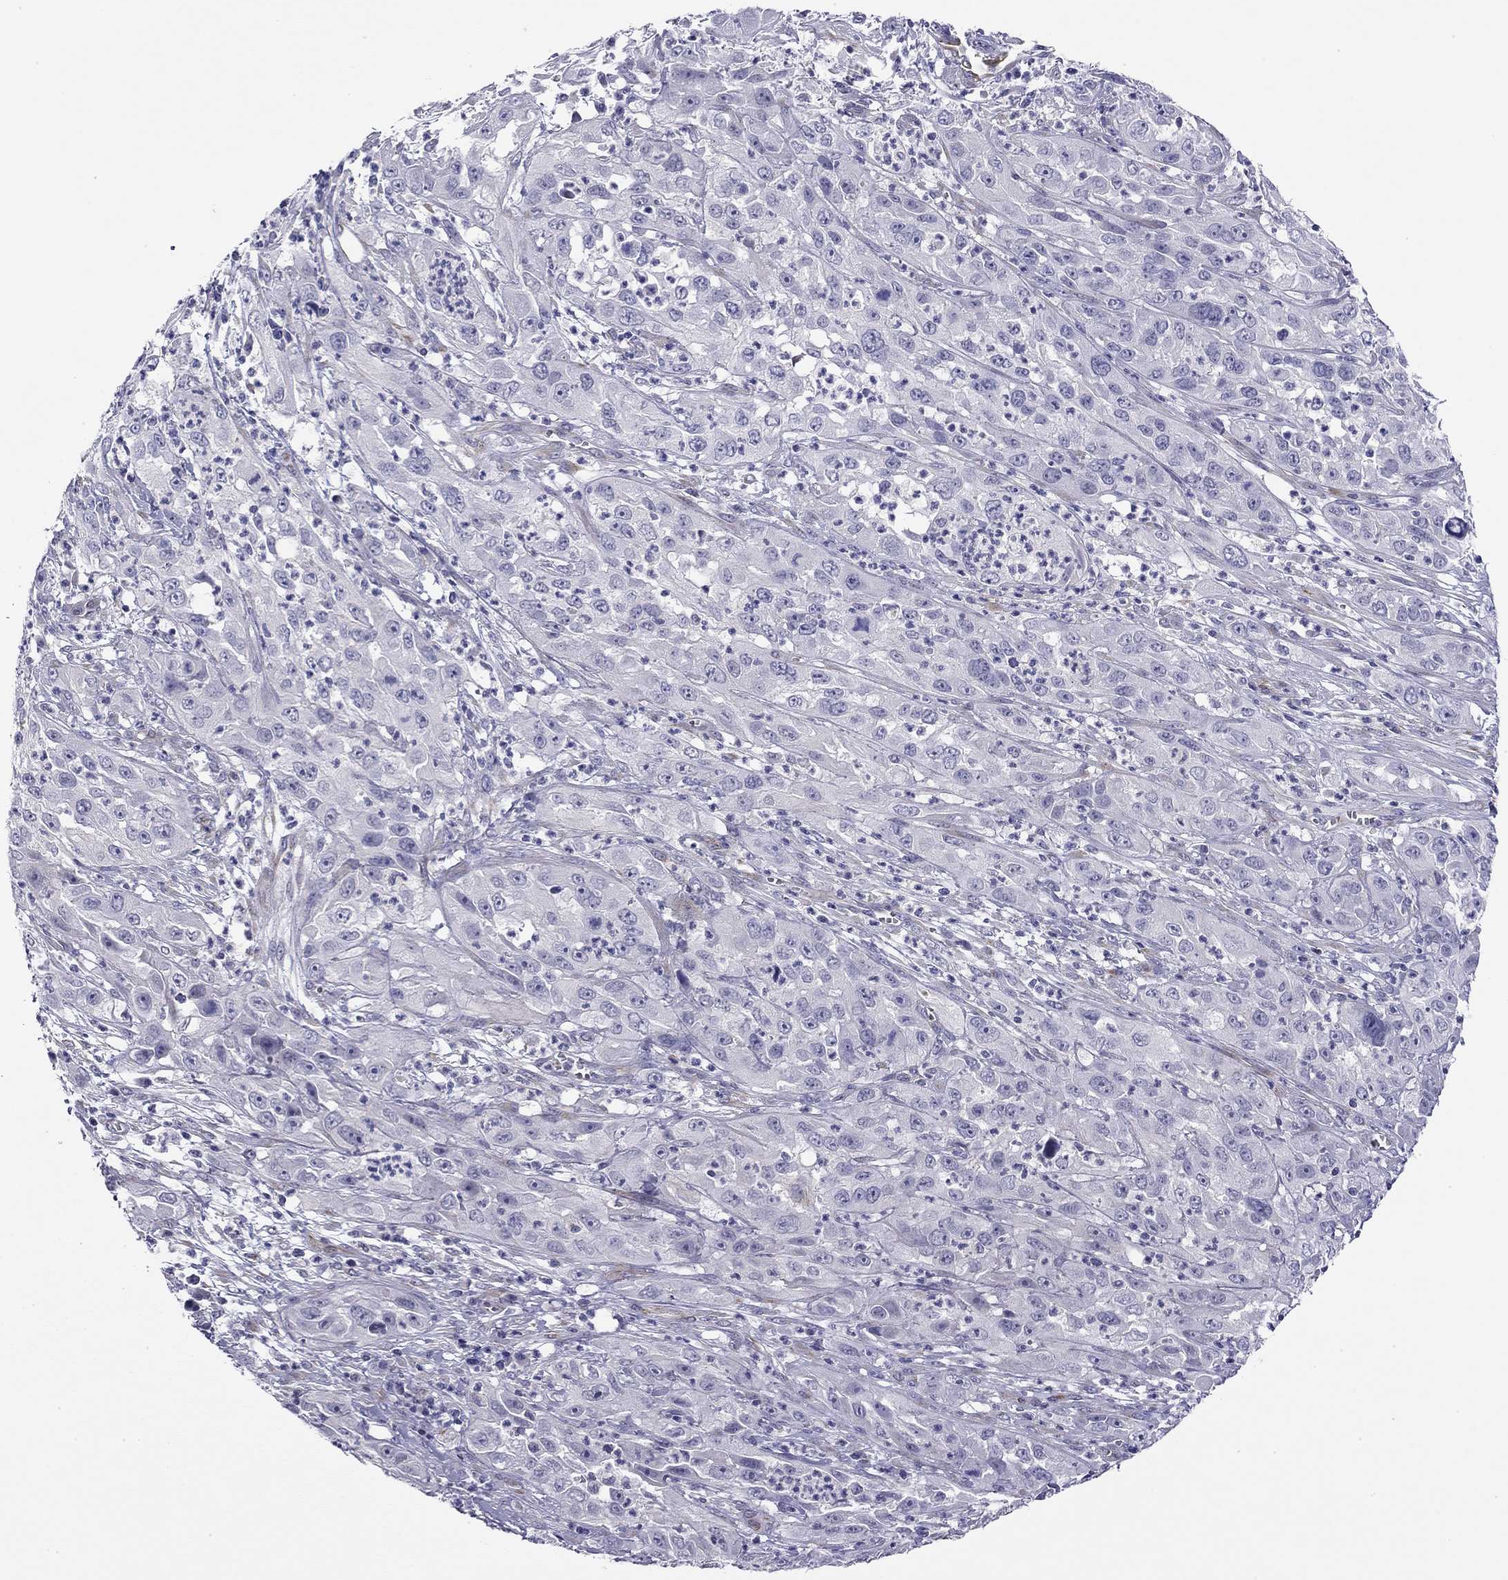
{"staining": {"intensity": "negative", "quantity": "none", "location": "none"}, "tissue": "cervical cancer", "cell_type": "Tumor cells", "image_type": "cancer", "snomed": [{"axis": "morphology", "description": "Squamous cell carcinoma, NOS"}, {"axis": "topography", "description": "Cervix"}], "caption": "High magnification brightfield microscopy of cervical squamous cell carcinoma stained with DAB (3,3'-diaminobenzidine) (brown) and counterstained with hematoxylin (blue): tumor cells show no significant positivity.", "gene": "RTL1", "patient": {"sex": "female", "age": 32}}